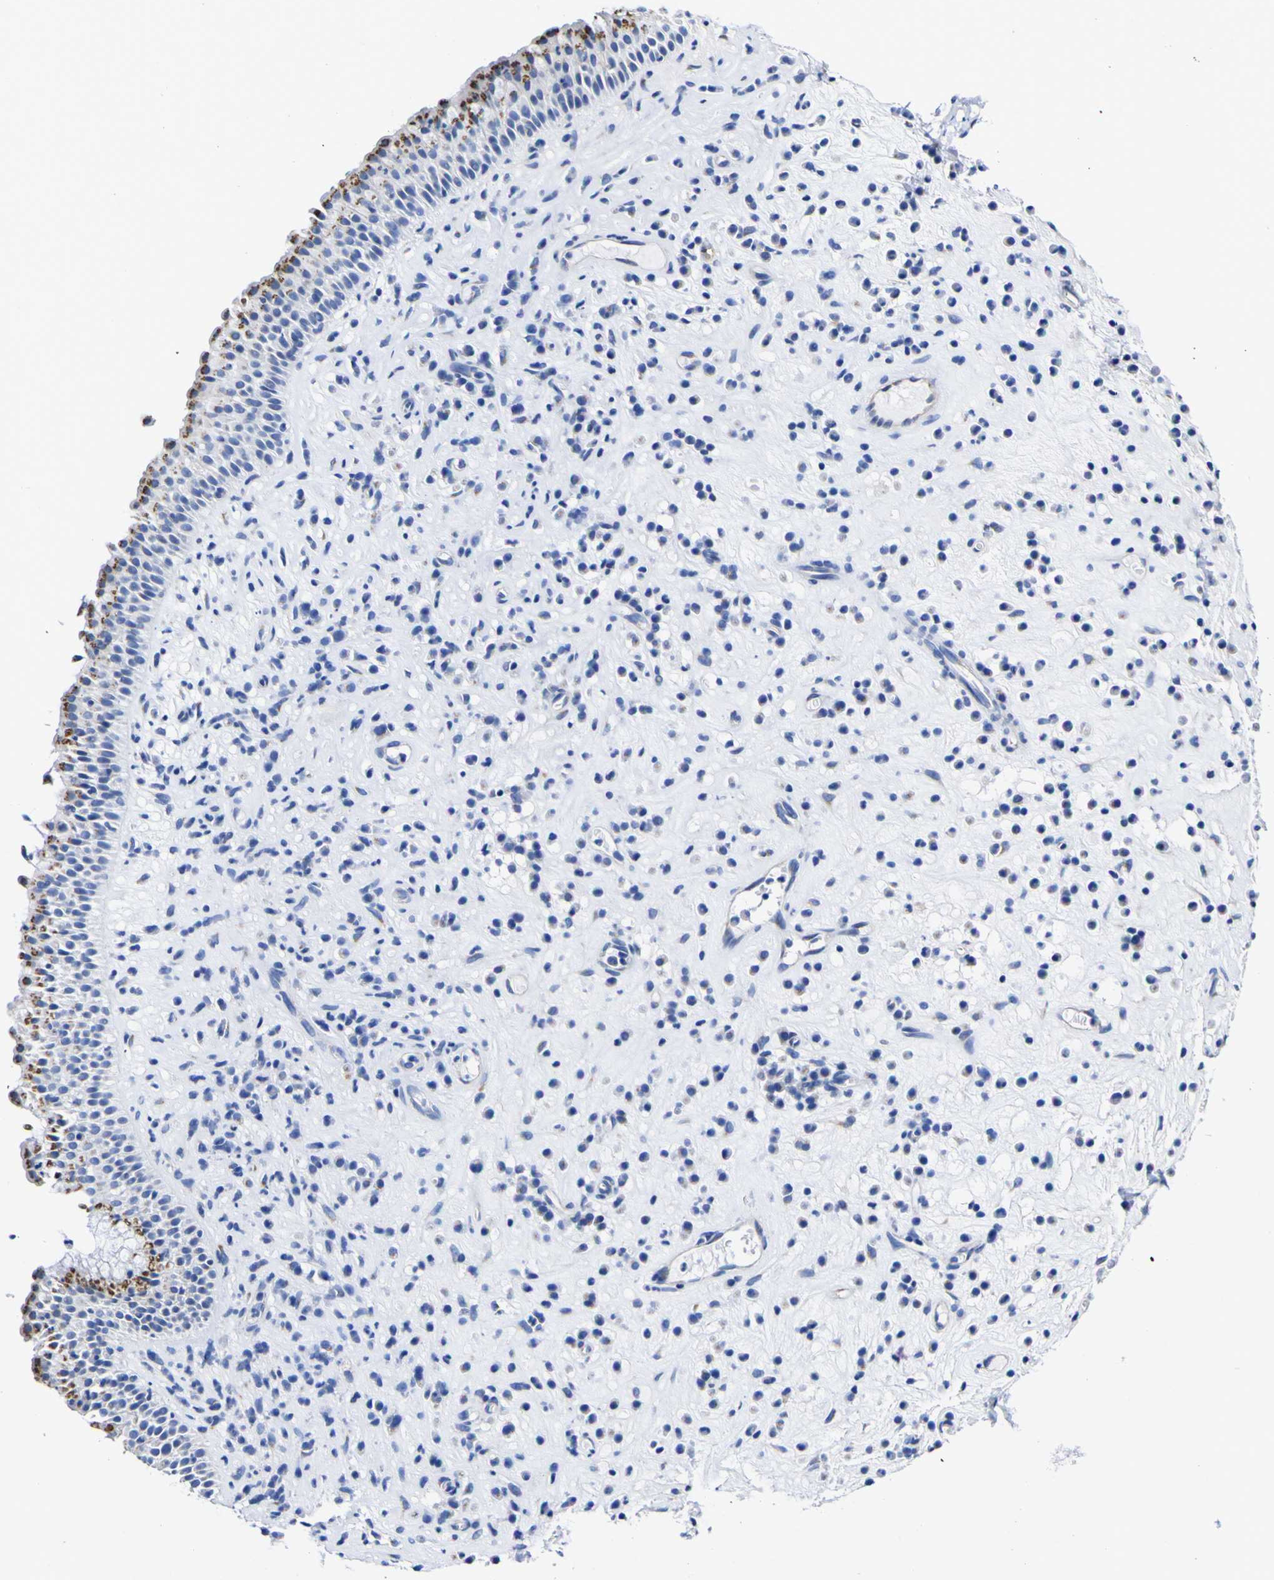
{"staining": {"intensity": "strong", "quantity": "25%-75%", "location": "cytoplasmic/membranous"}, "tissue": "nasopharynx", "cell_type": "Respiratory epithelial cells", "image_type": "normal", "snomed": [{"axis": "morphology", "description": "Normal tissue, NOS"}, {"axis": "topography", "description": "Nasopharynx"}], "caption": "Immunohistochemistry histopathology image of unremarkable nasopharynx: human nasopharynx stained using immunohistochemistry exhibits high levels of strong protein expression localized specifically in the cytoplasmic/membranous of respiratory epithelial cells, appearing as a cytoplasmic/membranous brown color.", "gene": "GOLM1", "patient": {"sex": "female", "age": 51}}